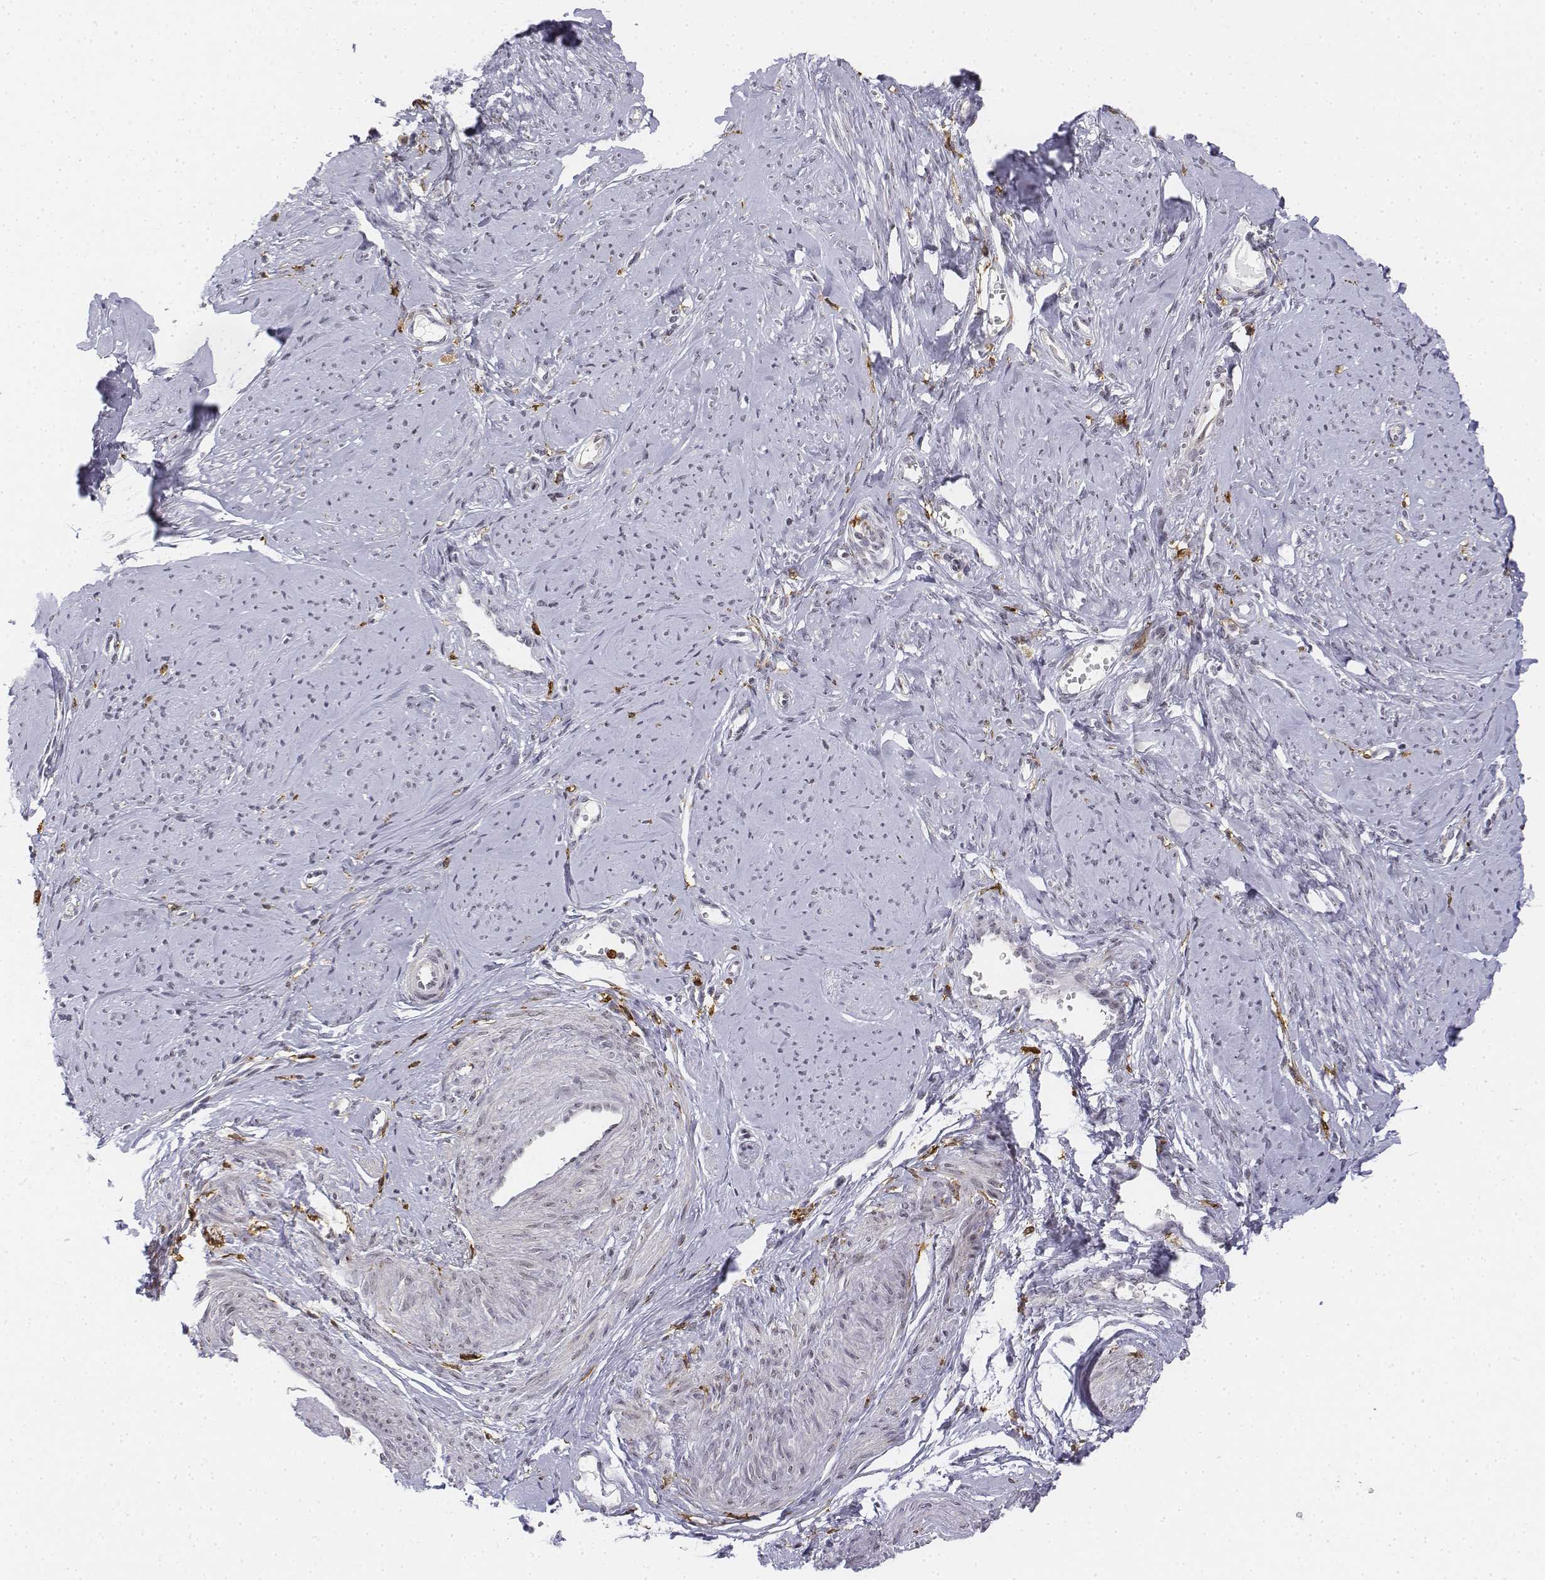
{"staining": {"intensity": "moderate", "quantity": "25%-75%", "location": "cytoplasmic/membranous"}, "tissue": "smooth muscle", "cell_type": "Smooth muscle cells", "image_type": "normal", "snomed": [{"axis": "morphology", "description": "Normal tissue, NOS"}, {"axis": "topography", "description": "Smooth muscle"}], "caption": "This histopathology image reveals IHC staining of benign human smooth muscle, with medium moderate cytoplasmic/membranous positivity in about 25%-75% of smooth muscle cells.", "gene": "CD14", "patient": {"sex": "female", "age": 48}}